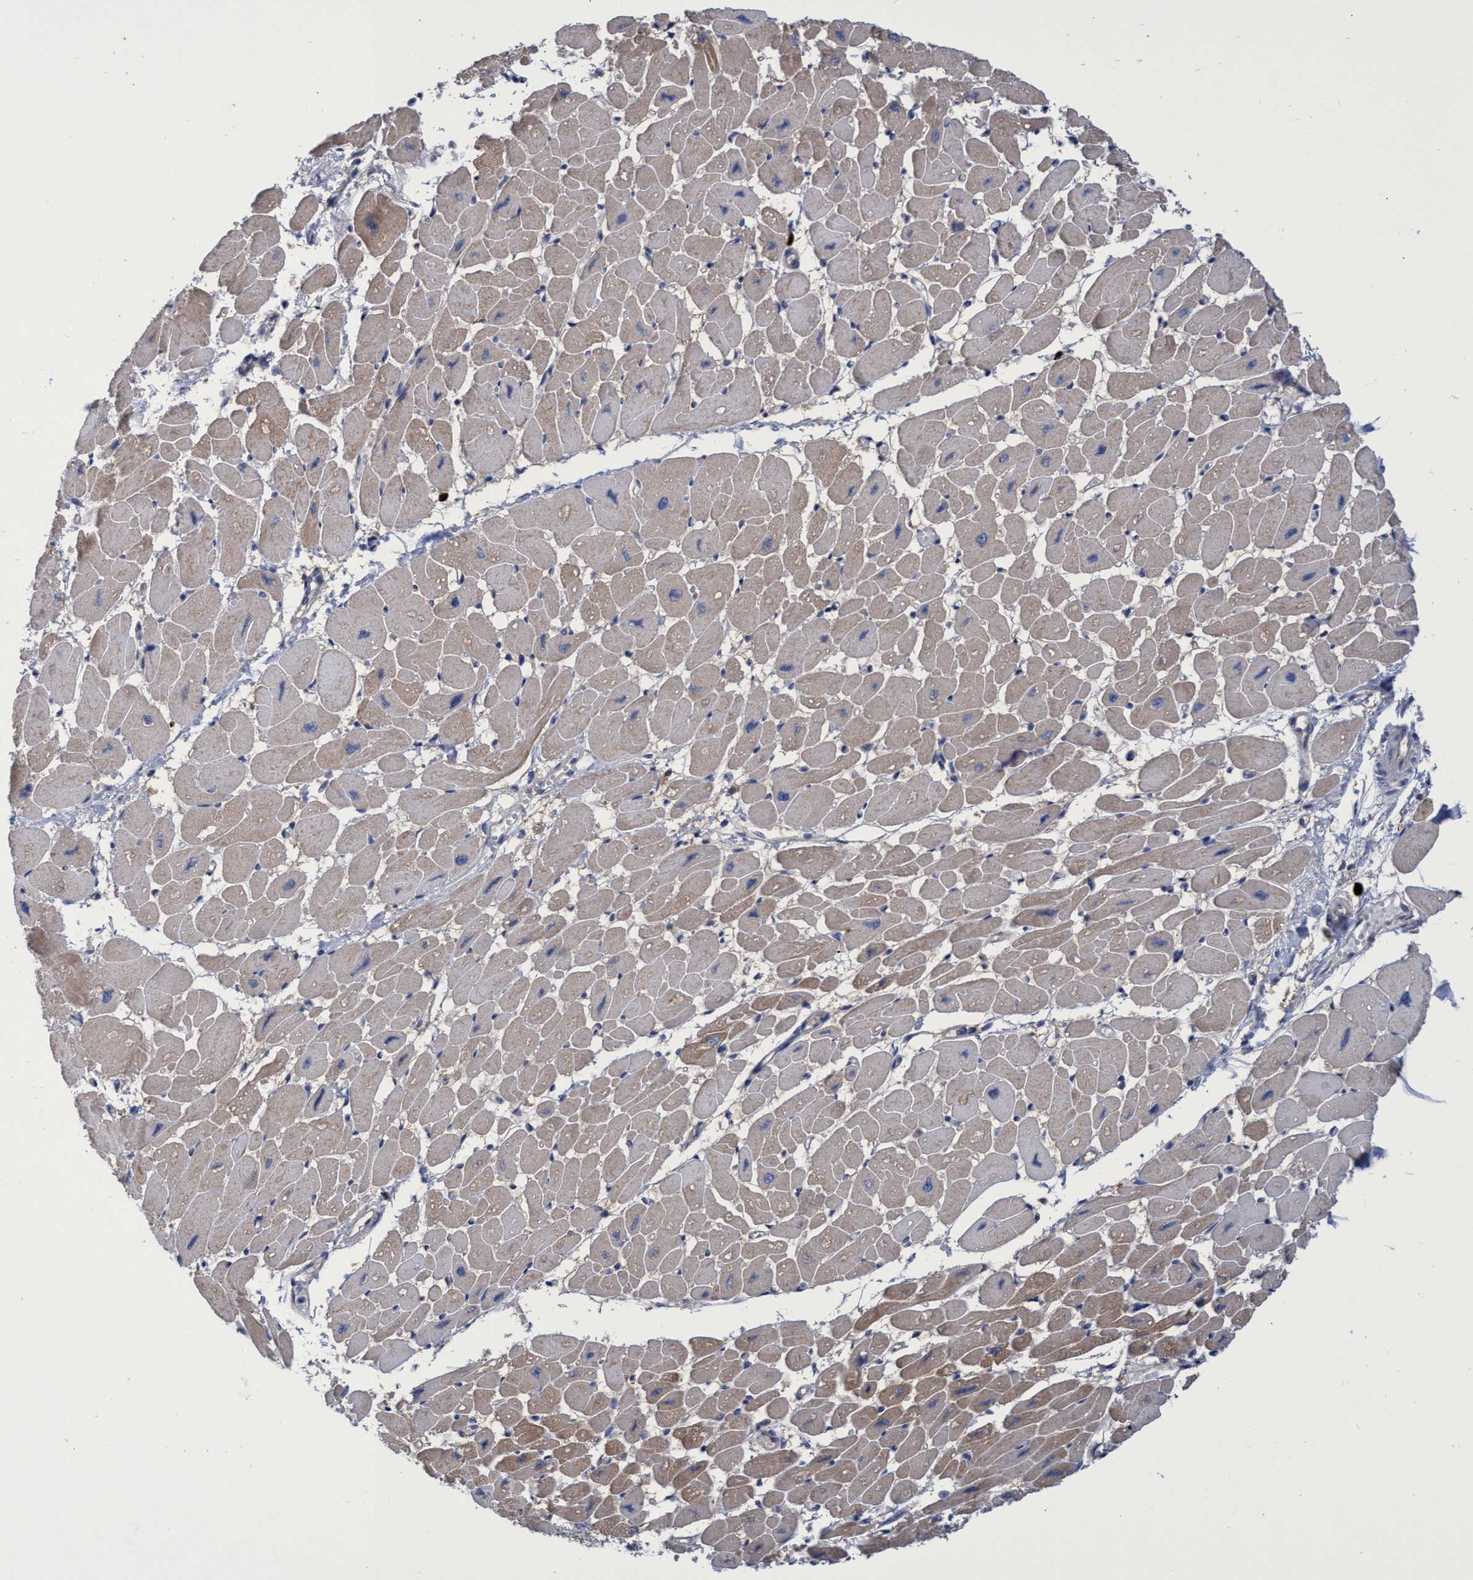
{"staining": {"intensity": "moderate", "quantity": "25%-75%", "location": "cytoplasmic/membranous"}, "tissue": "heart muscle", "cell_type": "Cardiomyocytes", "image_type": "normal", "snomed": [{"axis": "morphology", "description": "Normal tissue, NOS"}, {"axis": "topography", "description": "Heart"}], "caption": "Protein staining of unremarkable heart muscle demonstrates moderate cytoplasmic/membranous staining in approximately 25%-75% of cardiomyocytes.", "gene": "PNPO", "patient": {"sex": "female", "age": 54}}